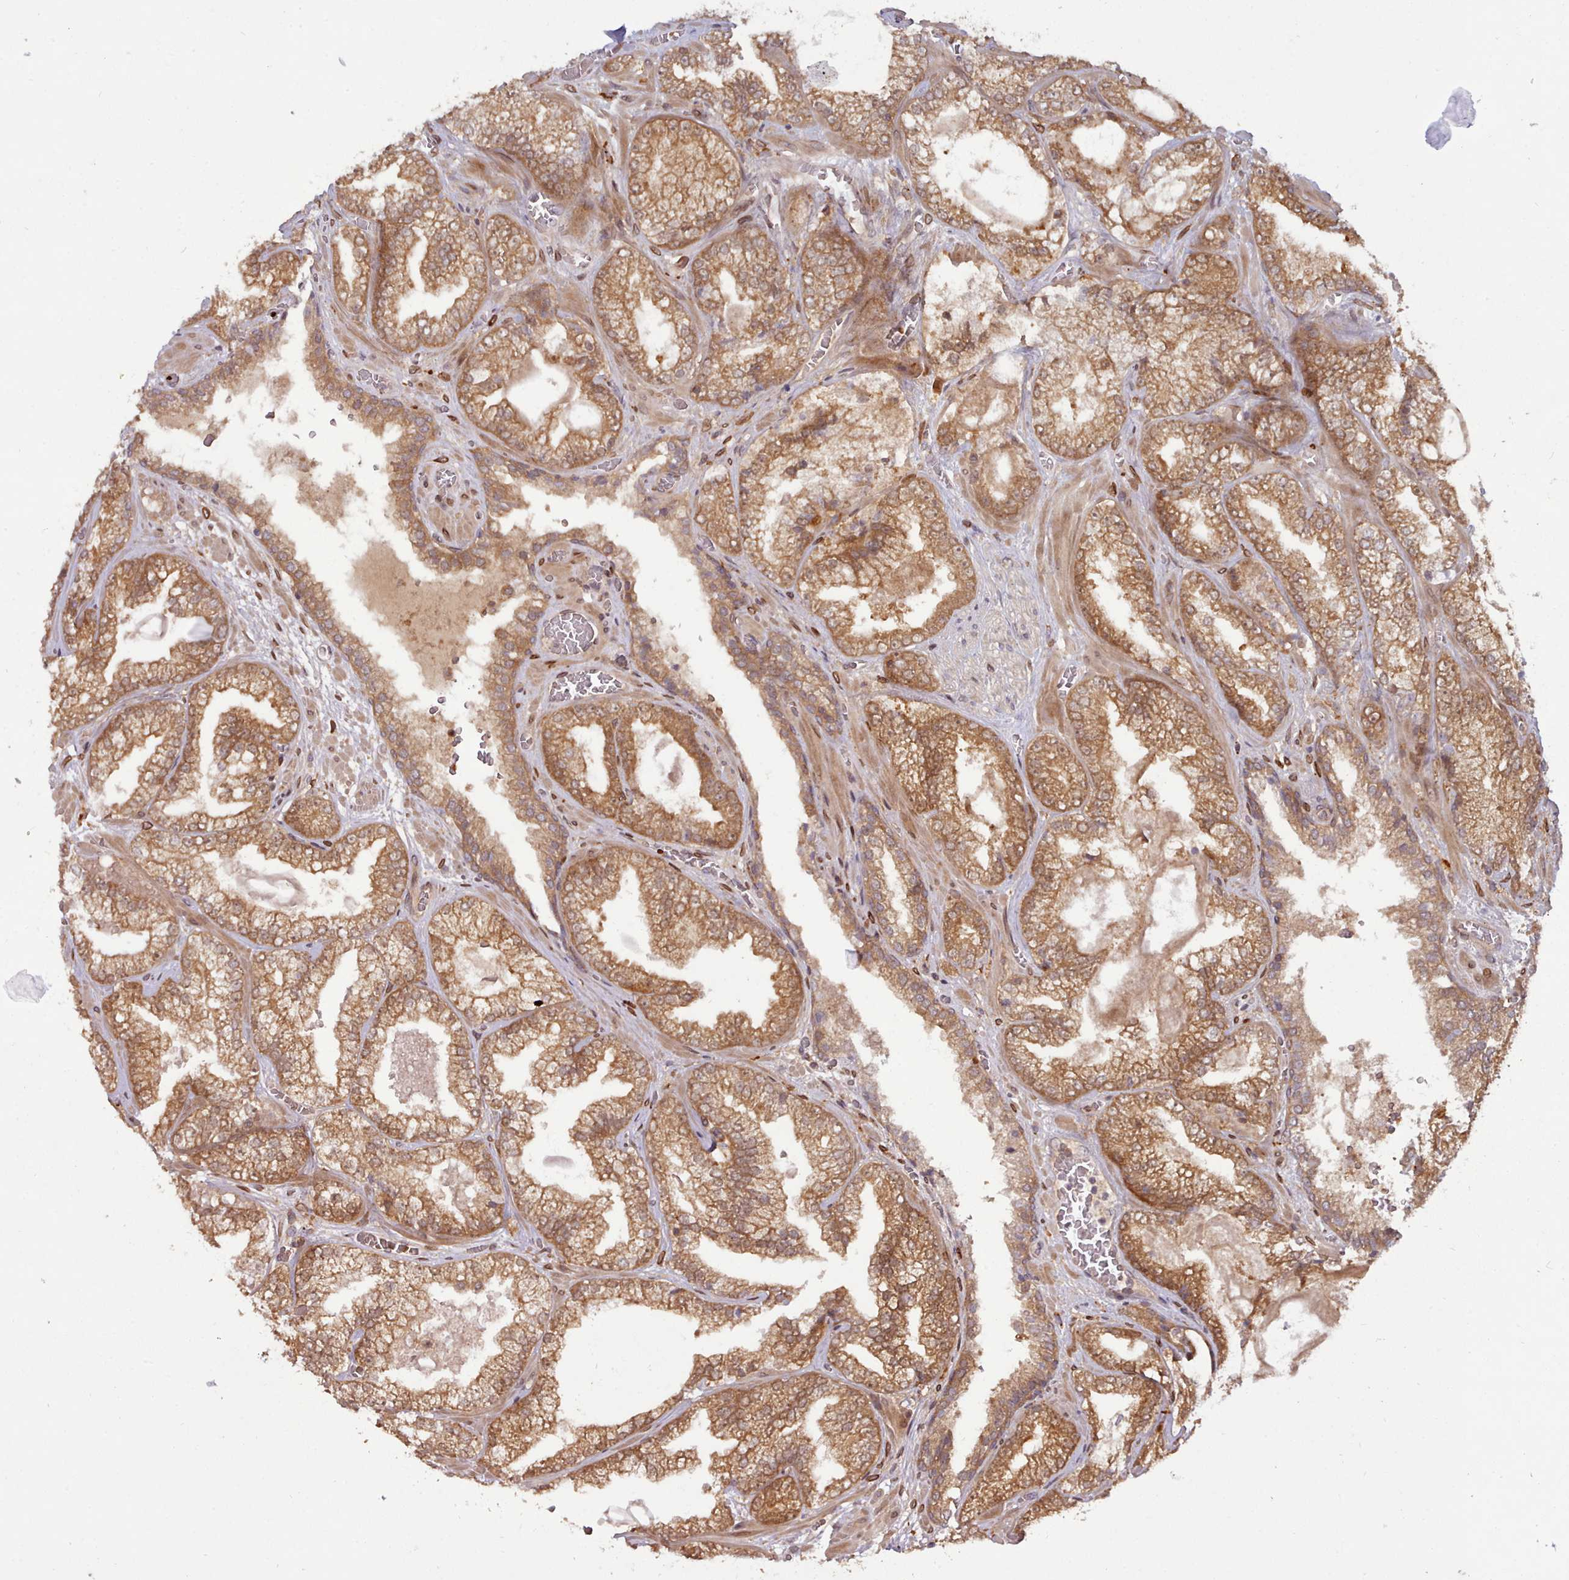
{"staining": {"intensity": "moderate", "quantity": ">75%", "location": "cytoplasmic/membranous"}, "tissue": "prostate cancer", "cell_type": "Tumor cells", "image_type": "cancer", "snomed": [{"axis": "morphology", "description": "Adenocarcinoma, Low grade"}, {"axis": "topography", "description": "Prostate"}], "caption": "Immunohistochemistry (IHC) micrograph of human prostate cancer (adenocarcinoma (low-grade)) stained for a protein (brown), which demonstrates medium levels of moderate cytoplasmic/membranous expression in approximately >75% of tumor cells.", "gene": "UBE2G1", "patient": {"sex": "male", "age": 57}}